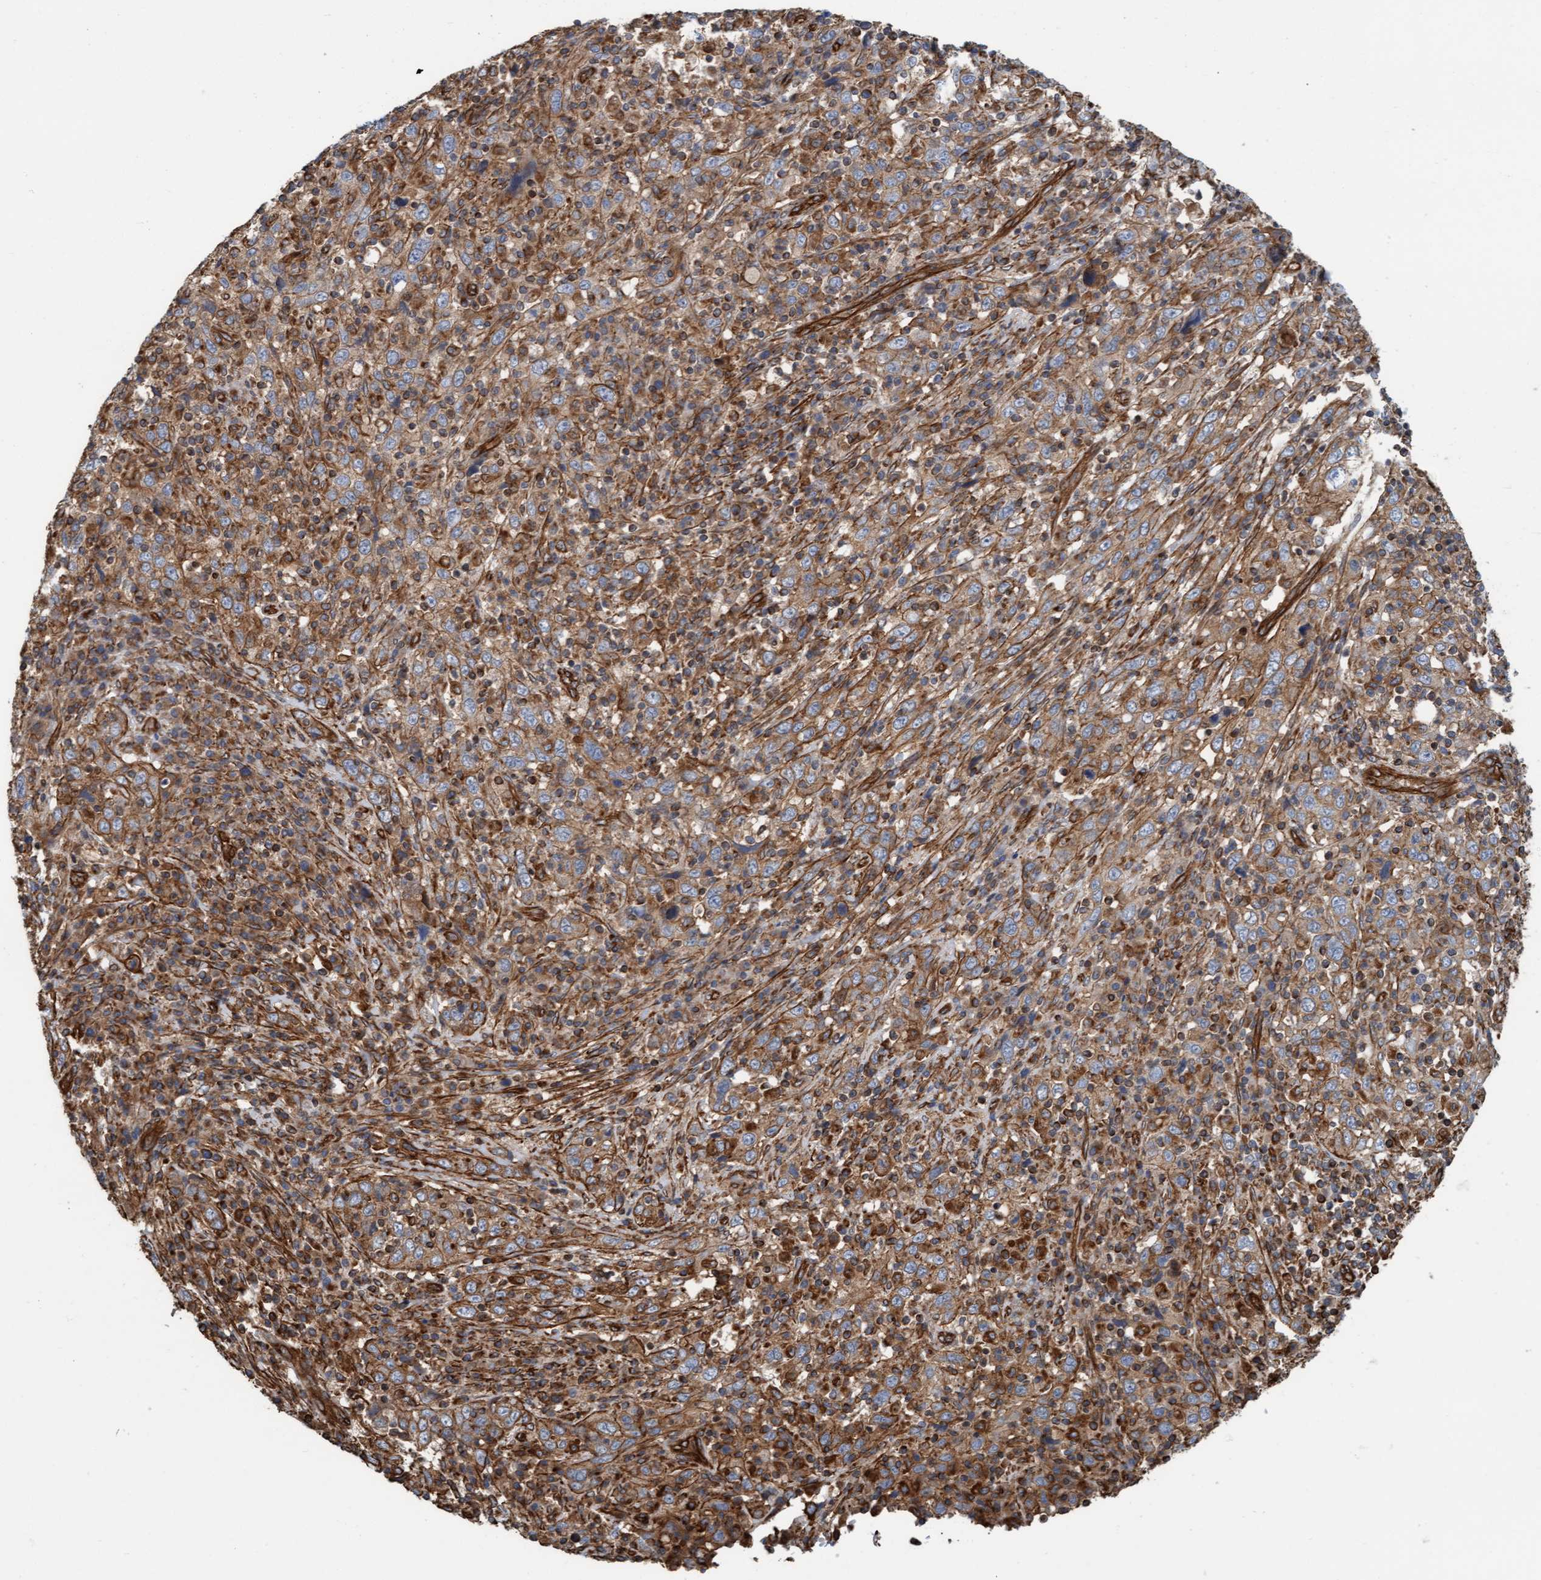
{"staining": {"intensity": "moderate", "quantity": ">75%", "location": "cytoplasmic/membranous"}, "tissue": "cervical cancer", "cell_type": "Tumor cells", "image_type": "cancer", "snomed": [{"axis": "morphology", "description": "Squamous cell carcinoma, NOS"}, {"axis": "topography", "description": "Cervix"}], "caption": "Immunohistochemistry (IHC) (DAB (3,3'-diaminobenzidine)) staining of human squamous cell carcinoma (cervical) shows moderate cytoplasmic/membranous protein expression in approximately >75% of tumor cells. (DAB (3,3'-diaminobenzidine) IHC with brightfield microscopy, high magnification).", "gene": "STXBP4", "patient": {"sex": "female", "age": 46}}